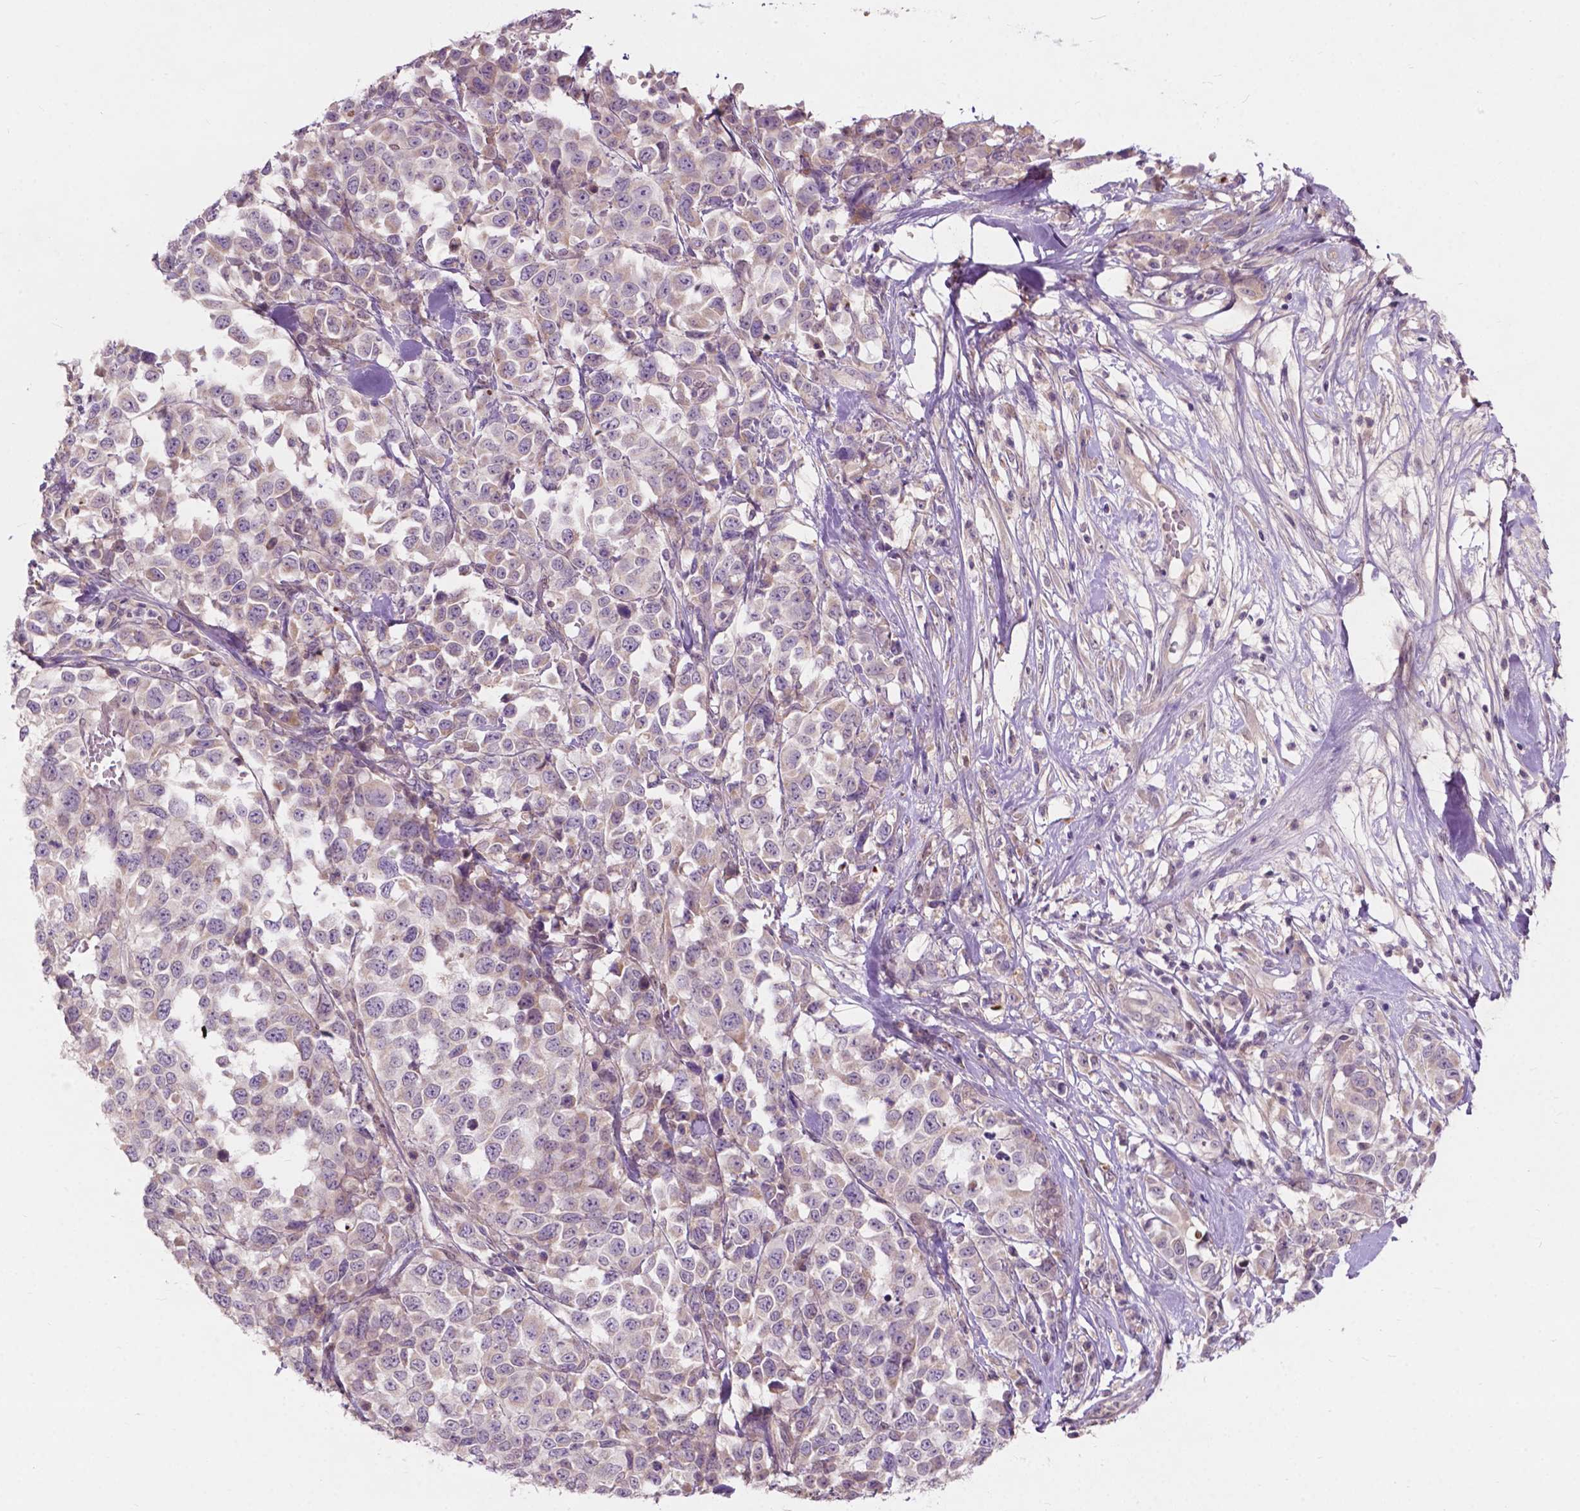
{"staining": {"intensity": "weak", "quantity": "<25%", "location": "cytoplasmic/membranous"}, "tissue": "melanoma", "cell_type": "Tumor cells", "image_type": "cancer", "snomed": [{"axis": "morphology", "description": "Malignant melanoma, Metastatic site"}, {"axis": "topography", "description": "Skin"}], "caption": "Immunohistochemistry (IHC) micrograph of neoplastic tissue: melanoma stained with DAB demonstrates no significant protein positivity in tumor cells.", "gene": "GPR37", "patient": {"sex": "male", "age": 84}}